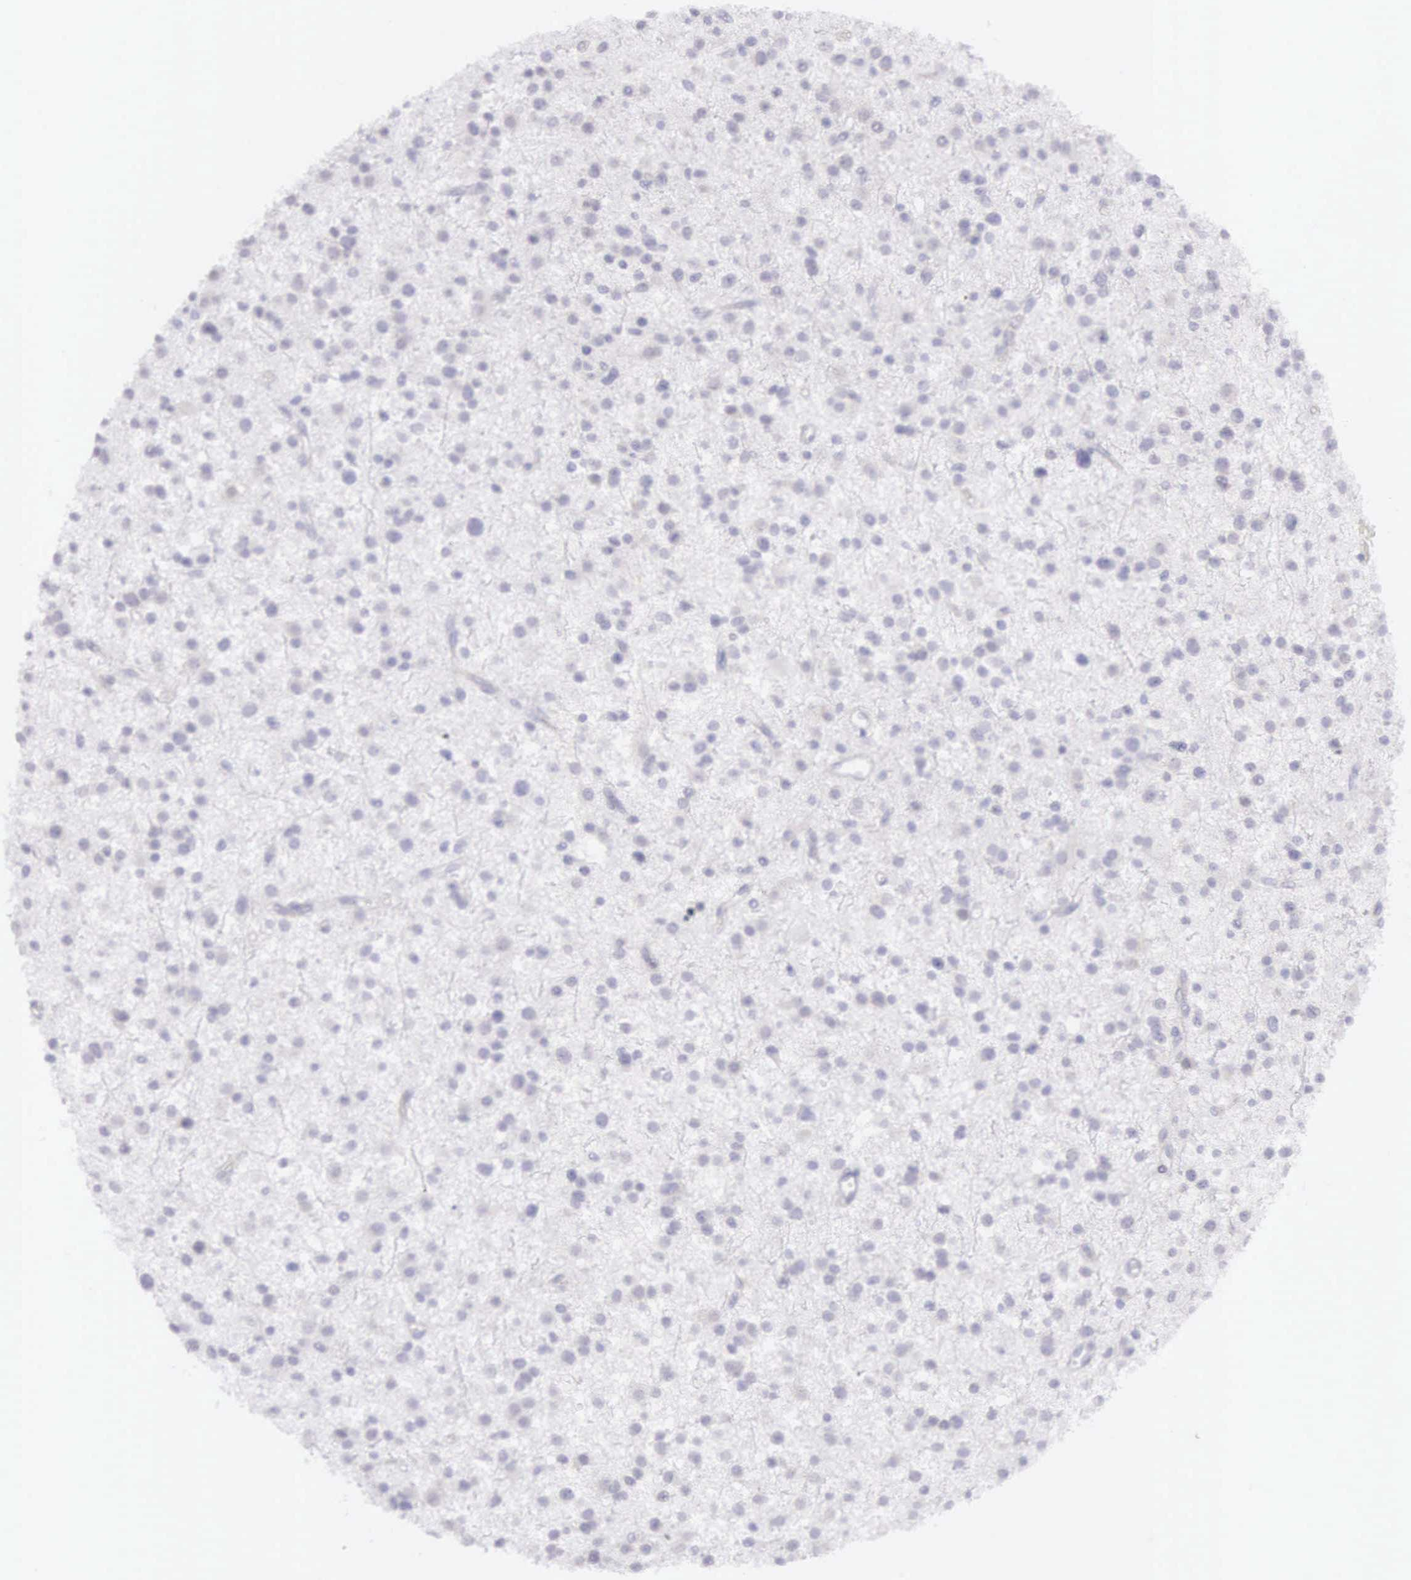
{"staining": {"intensity": "weak", "quantity": "<25%", "location": "cytoplasmic/membranous"}, "tissue": "glioma", "cell_type": "Tumor cells", "image_type": "cancer", "snomed": [{"axis": "morphology", "description": "Glioma, malignant, Low grade"}, {"axis": "topography", "description": "Brain"}], "caption": "A photomicrograph of human malignant glioma (low-grade) is negative for staining in tumor cells.", "gene": "ARFGAP3", "patient": {"sex": "female", "age": 36}}